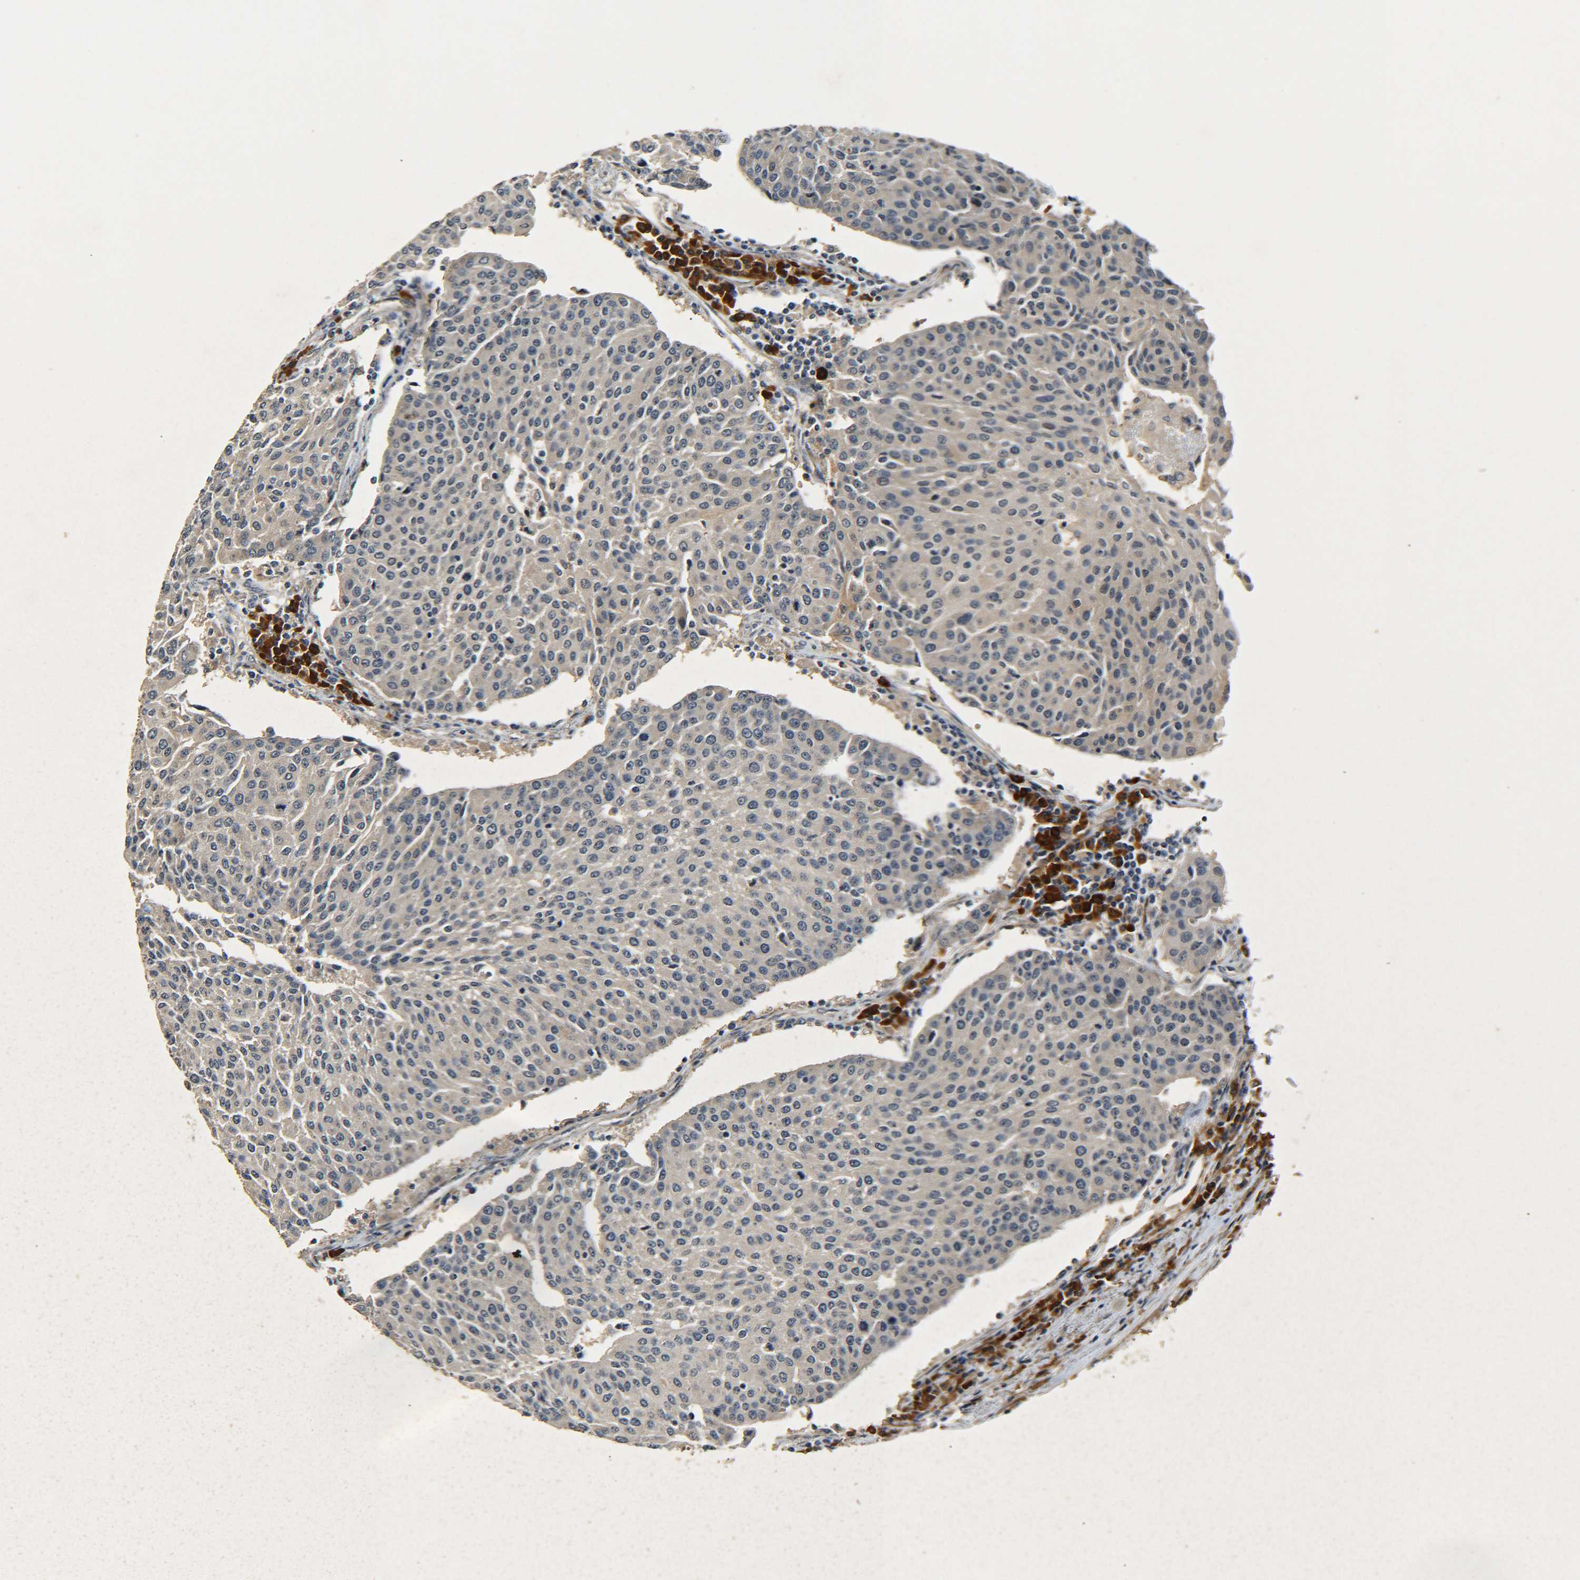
{"staining": {"intensity": "negative", "quantity": "none", "location": "none"}, "tissue": "urothelial cancer", "cell_type": "Tumor cells", "image_type": "cancer", "snomed": [{"axis": "morphology", "description": "Urothelial carcinoma, High grade"}, {"axis": "topography", "description": "Urinary bladder"}], "caption": "Immunohistochemical staining of high-grade urothelial carcinoma reveals no significant expression in tumor cells. (Stains: DAB (3,3'-diaminobenzidine) immunohistochemistry (IHC) with hematoxylin counter stain, Microscopy: brightfield microscopy at high magnification).", "gene": "MEIS1", "patient": {"sex": "female", "age": 85}}